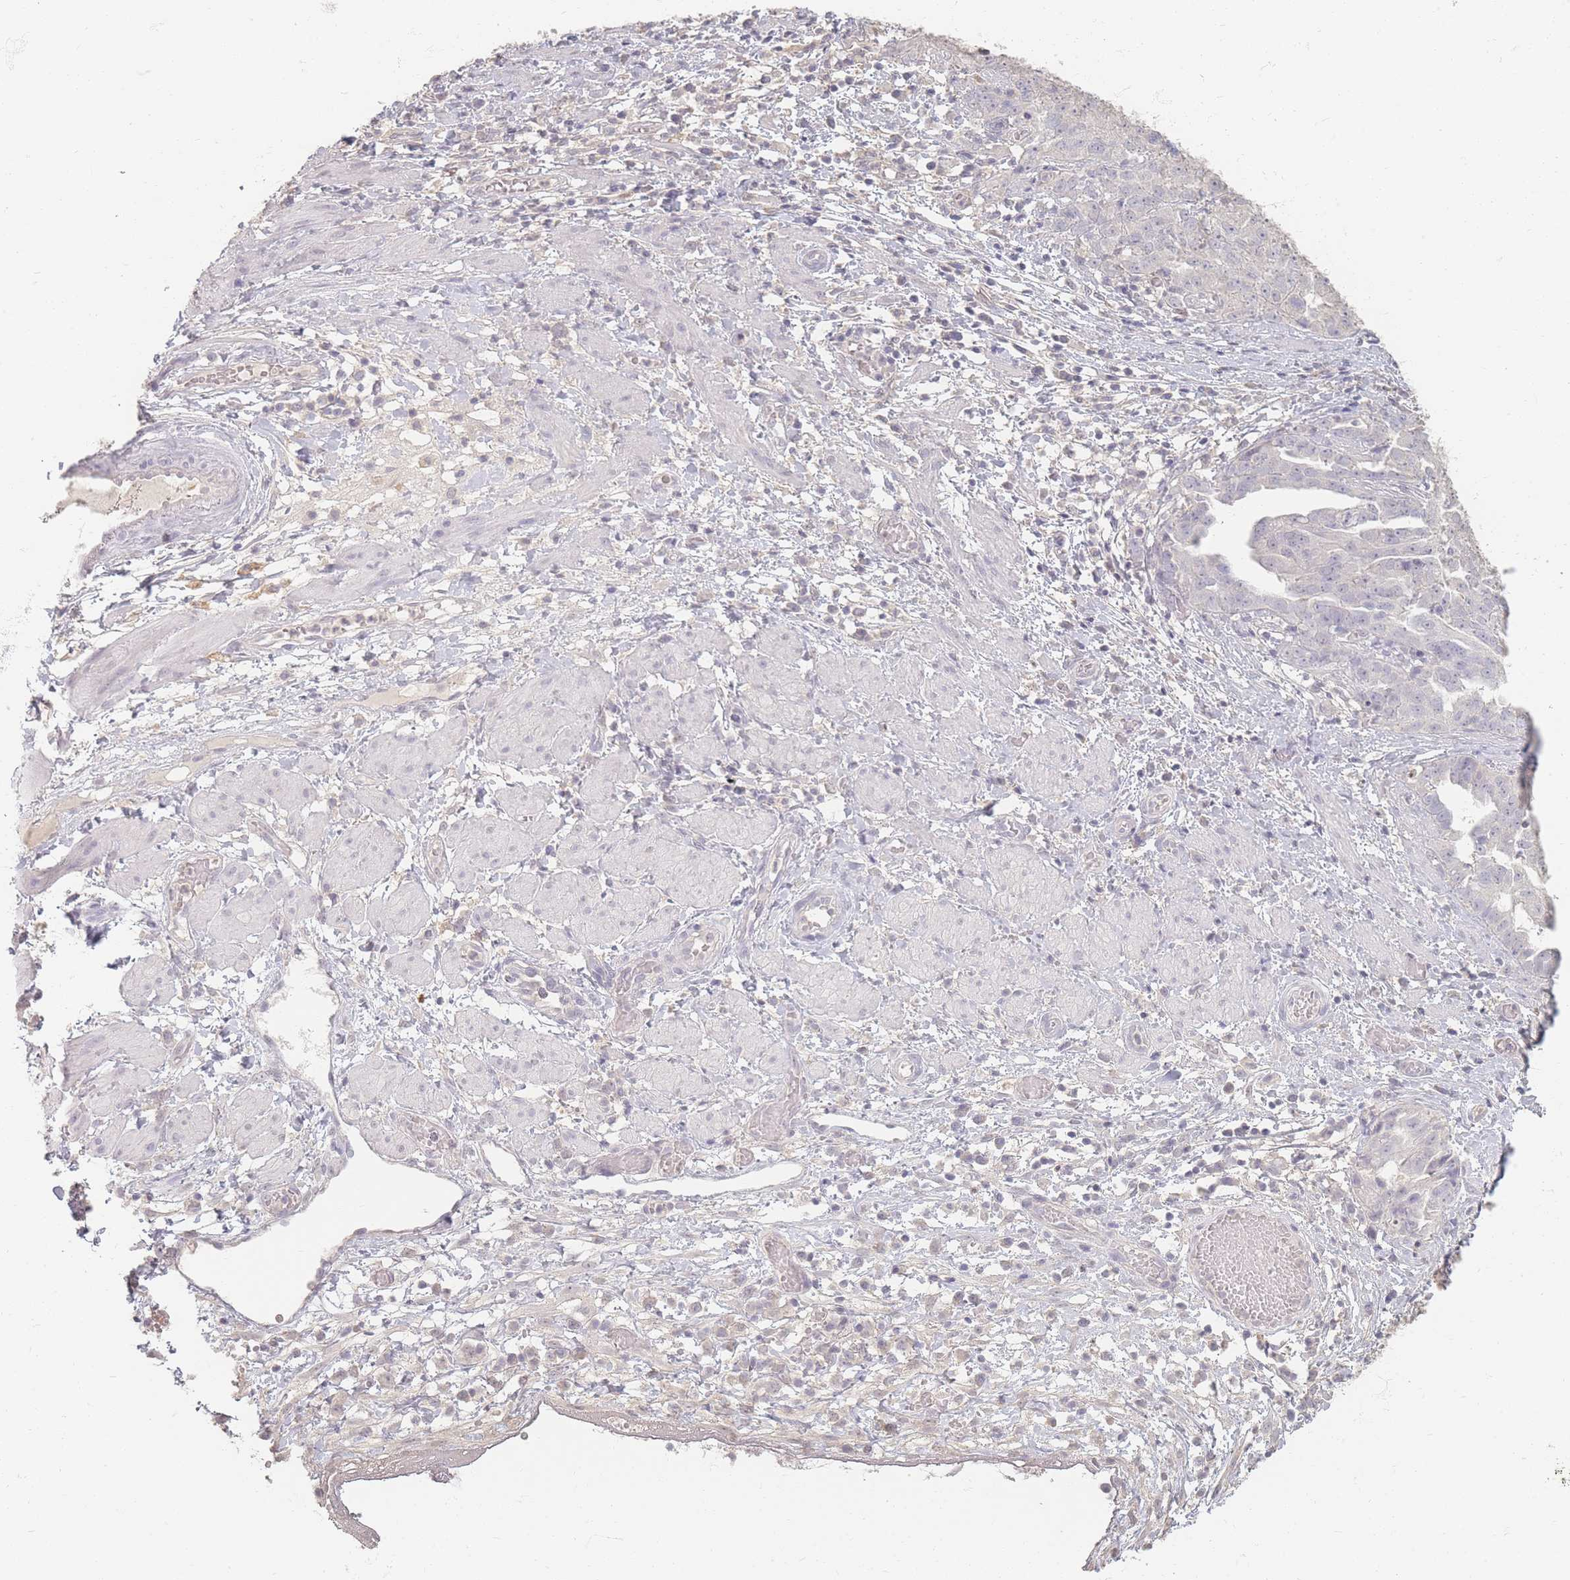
{"staining": {"intensity": "negative", "quantity": "none", "location": "none"}, "tissue": "ovarian cancer", "cell_type": "Tumor cells", "image_type": "cancer", "snomed": [{"axis": "morphology", "description": "Cystadenocarcinoma, serous, NOS"}, {"axis": "topography", "description": "Ovary"}], "caption": "Immunohistochemical staining of ovarian cancer (serous cystadenocarcinoma) demonstrates no significant positivity in tumor cells. (Stains: DAB immunohistochemistry with hematoxylin counter stain, Microscopy: brightfield microscopy at high magnification).", "gene": "RFTN1", "patient": {"sex": "female", "age": 58}}